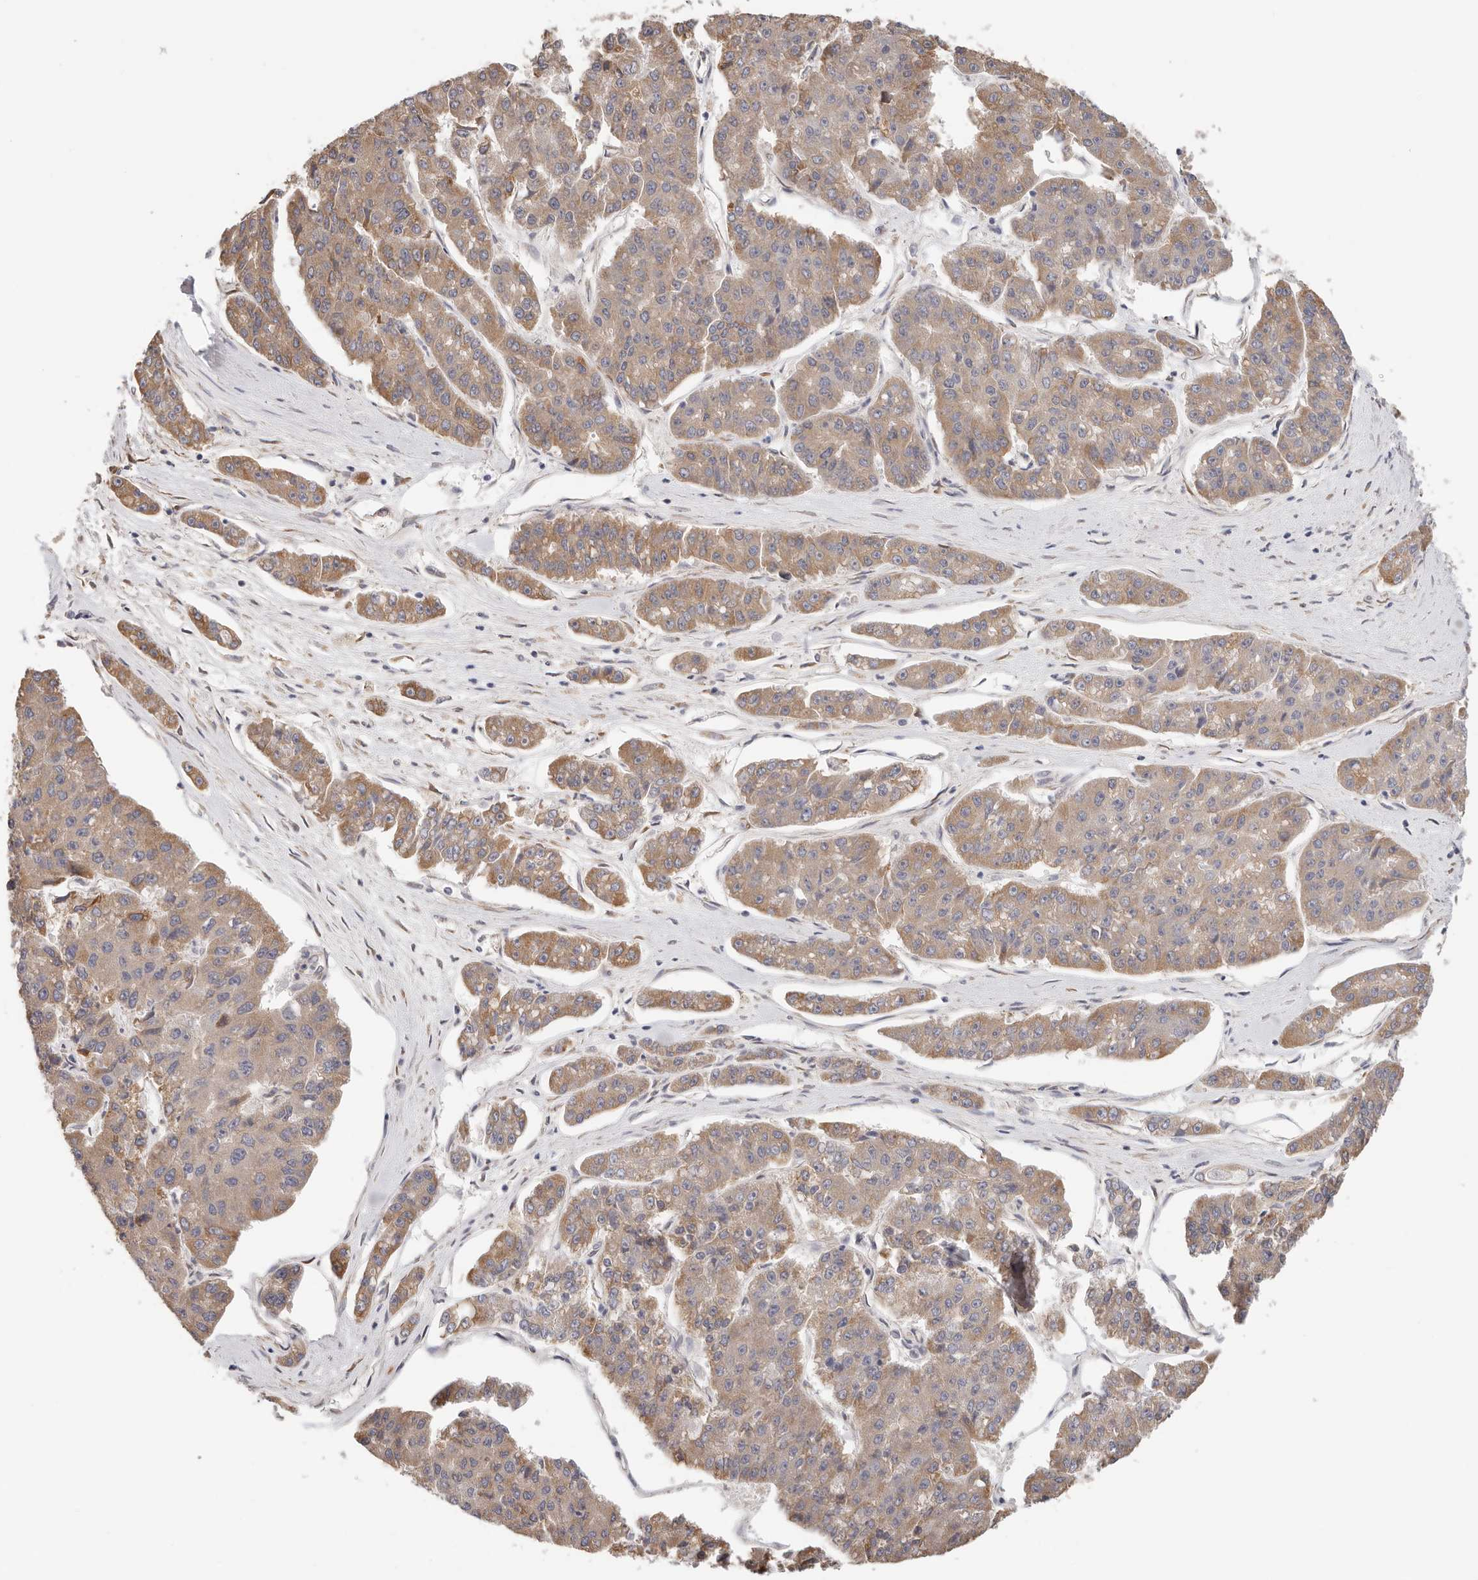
{"staining": {"intensity": "moderate", "quantity": "25%-75%", "location": "cytoplasmic/membranous"}, "tissue": "pancreatic cancer", "cell_type": "Tumor cells", "image_type": "cancer", "snomed": [{"axis": "morphology", "description": "Adenocarcinoma, NOS"}, {"axis": "topography", "description": "Pancreas"}], "caption": "Protein positivity by immunohistochemistry (IHC) demonstrates moderate cytoplasmic/membranous positivity in about 25%-75% of tumor cells in pancreatic adenocarcinoma.", "gene": "AFDN", "patient": {"sex": "male", "age": 50}}